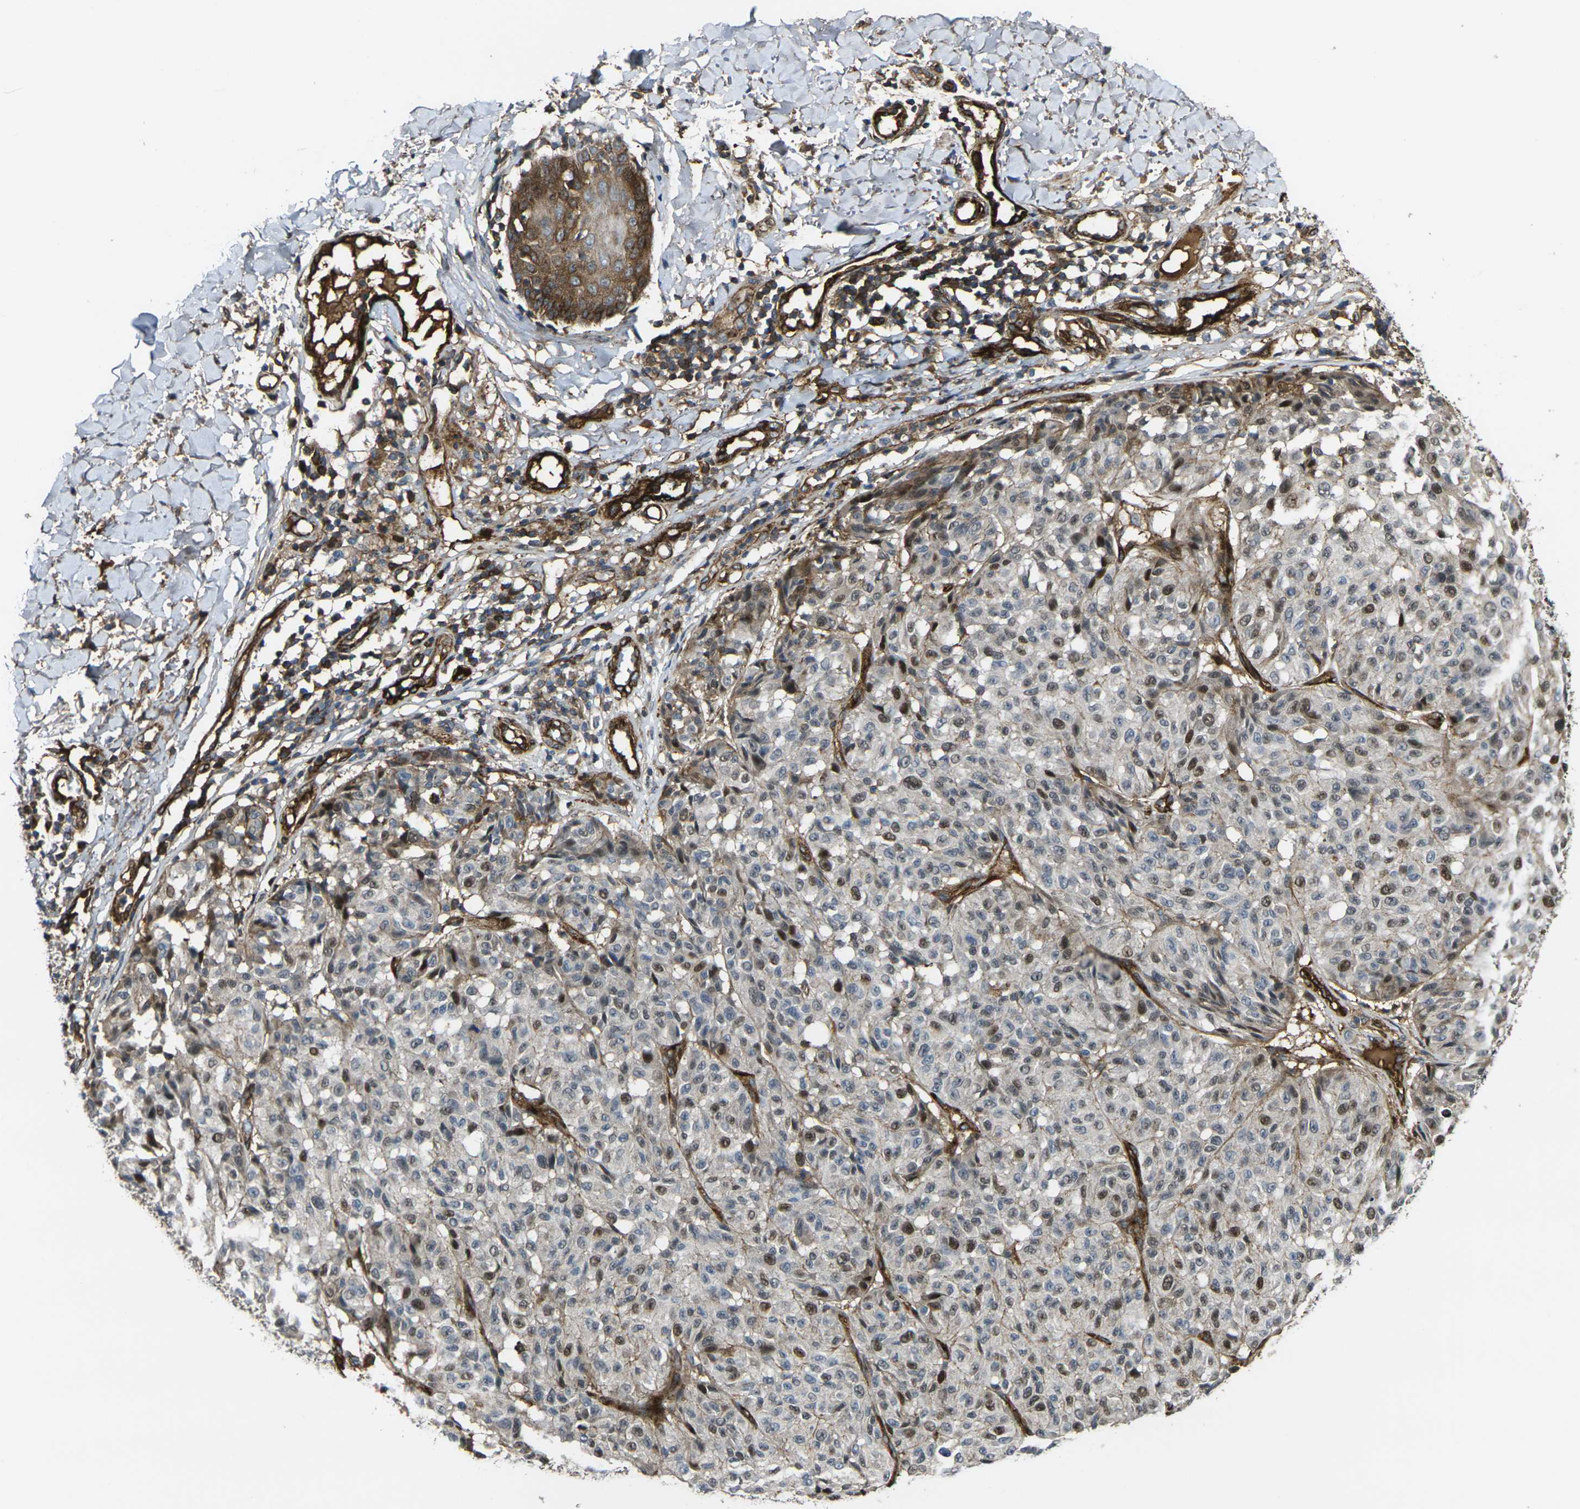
{"staining": {"intensity": "moderate", "quantity": "25%-75%", "location": "nuclear"}, "tissue": "melanoma", "cell_type": "Tumor cells", "image_type": "cancer", "snomed": [{"axis": "morphology", "description": "Malignant melanoma, NOS"}, {"axis": "topography", "description": "Skin"}], "caption": "An IHC image of neoplastic tissue is shown. Protein staining in brown highlights moderate nuclear positivity in malignant melanoma within tumor cells. The staining was performed using DAB (3,3'-diaminobenzidine) to visualize the protein expression in brown, while the nuclei were stained in blue with hematoxylin (Magnification: 20x).", "gene": "ECE1", "patient": {"sex": "female", "age": 46}}